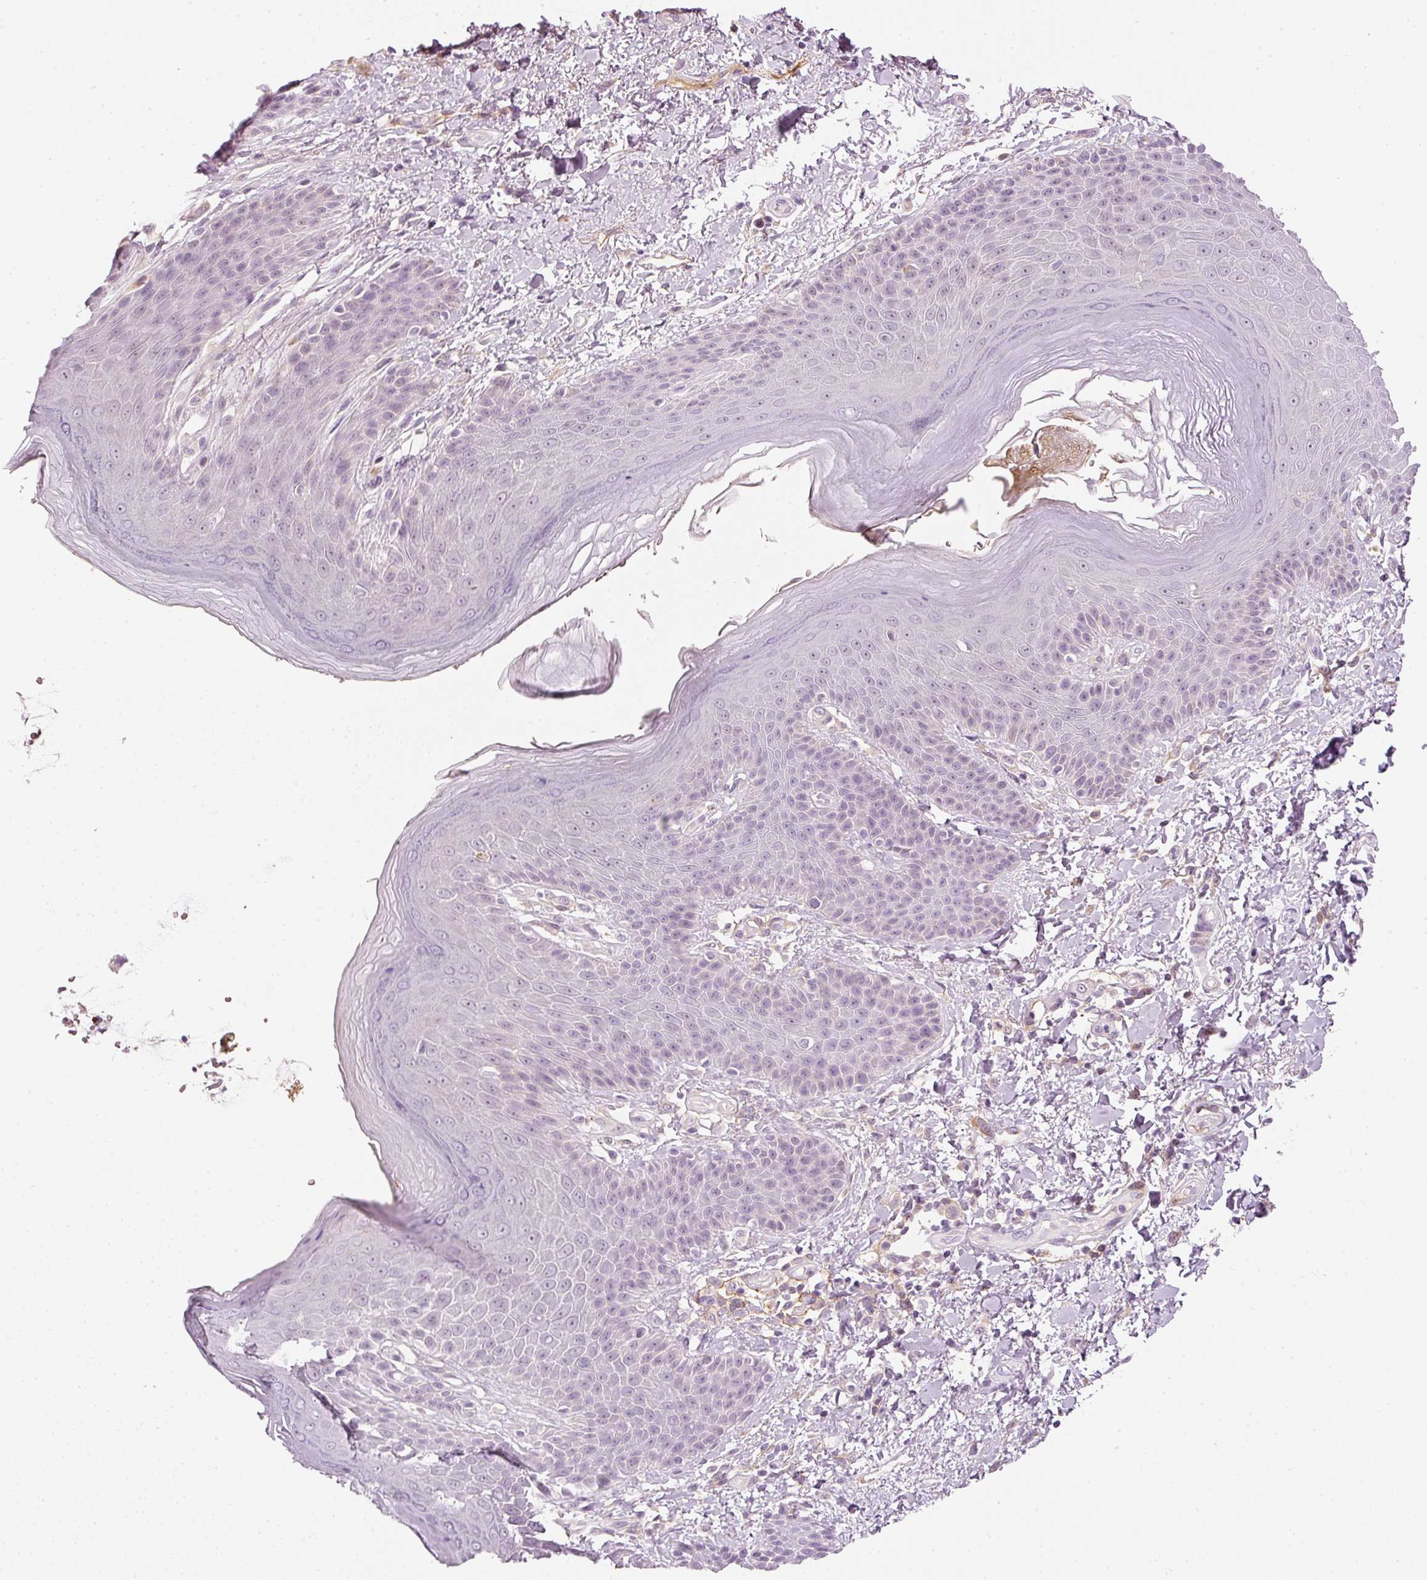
{"staining": {"intensity": "negative", "quantity": "none", "location": "none"}, "tissue": "skin", "cell_type": "Epidermal cells", "image_type": "normal", "snomed": [{"axis": "morphology", "description": "Normal tissue, NOS"}, {"axis": "topography", "description": "Peripheral nerve tissue"}], "caption": "Immunohistochemistry micrograph of unremarkable skin: skin stained with DAB reveals no significant protein expression in epidermal cells.", "gene": "VCAM1", "patient": {"sex": "male", "age": 51}}